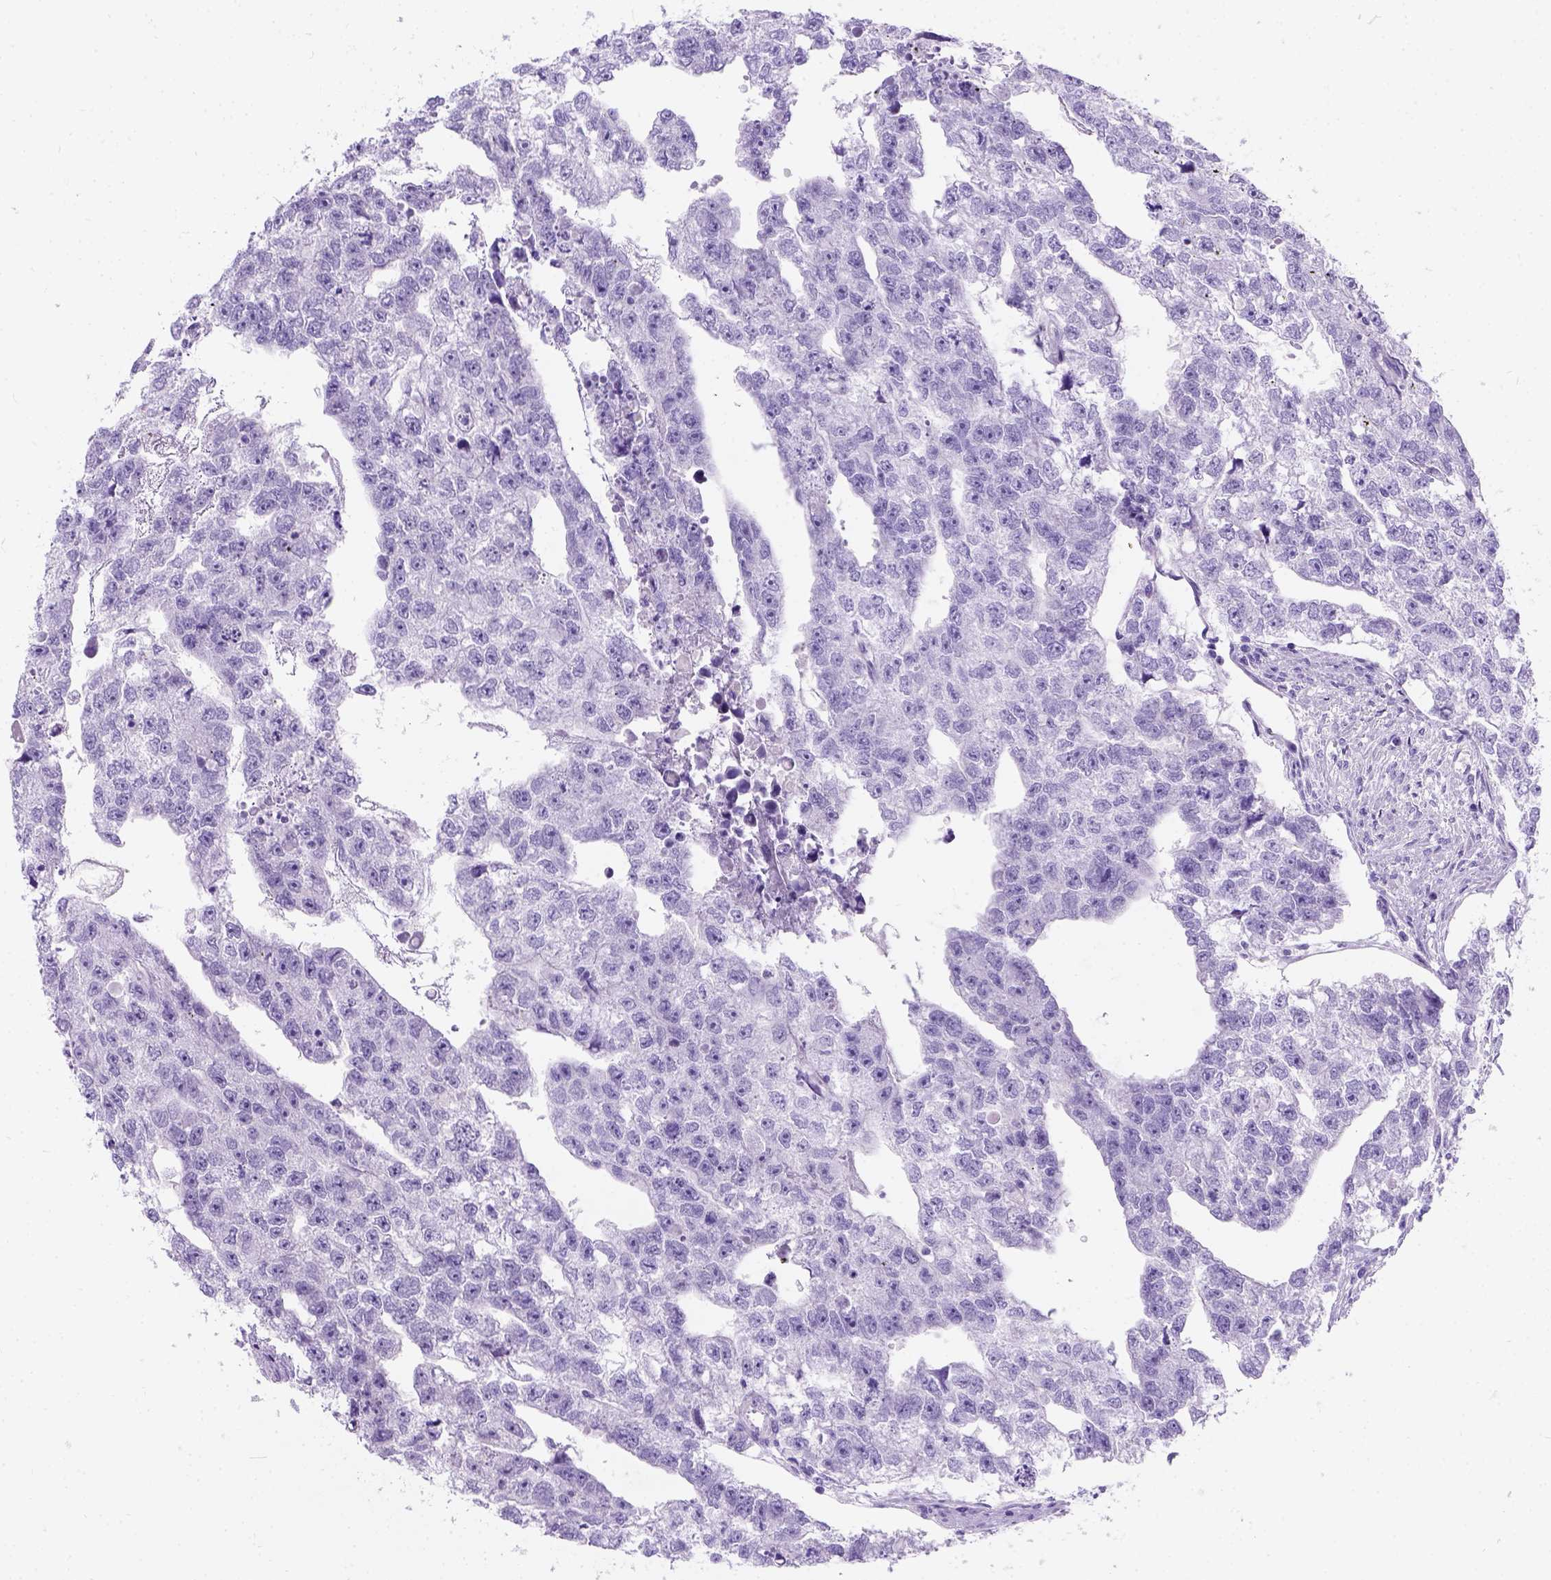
{"staining": {"intensity": "negative", "quantity": "none", "location": "none"}, "tissue": "testis cancer", "cell_type": "Tumor cells", "image_type": "cancer", "snomed": [{"axis": "morphology", "description": "Carcinoma, Embryonal, NOS"}, {"axis": "morphology", "description": "Teratoma, malignant, NOS"}, {"axis": "topography", "description": "Testis"}], "caption": "A histopathology image of testis cancer stained for a protein displays no brown staining in tumor cells.", "gene": "C7orf57", "patient": {"sex": "male", "age": 44}}